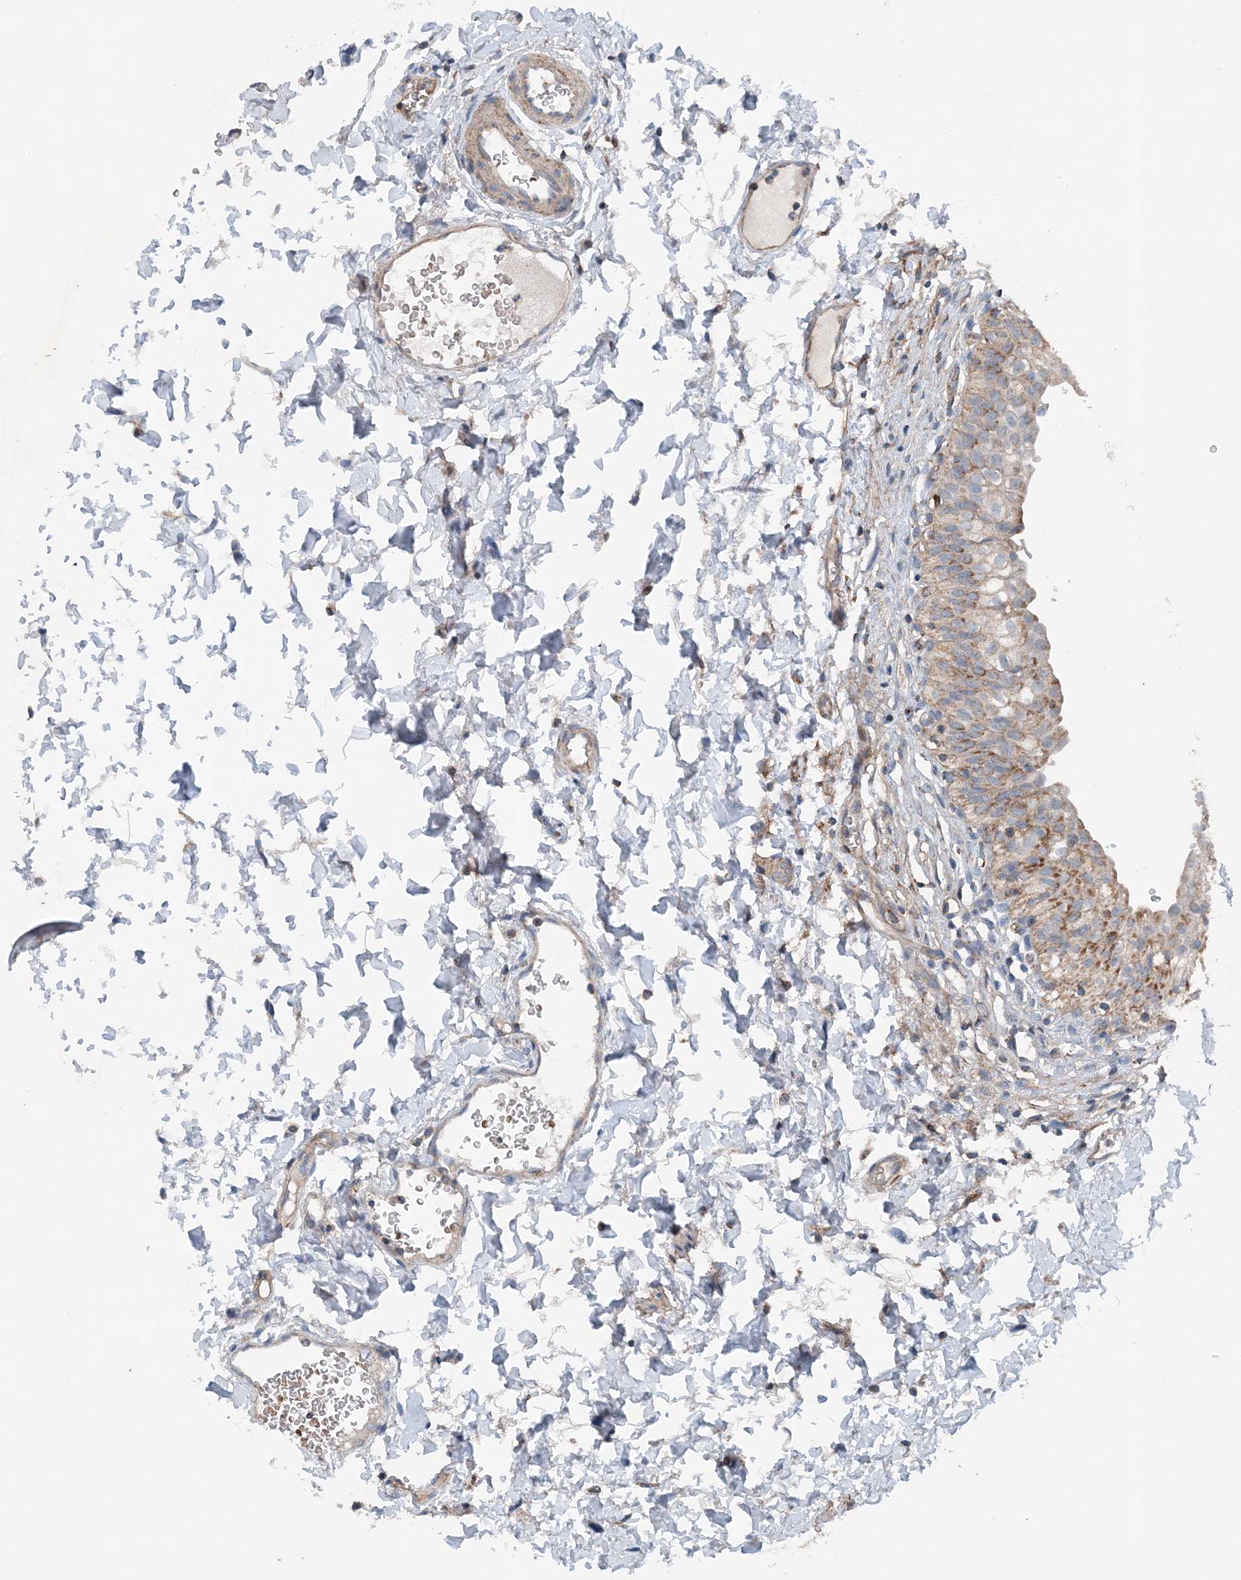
{"staining": {"intensity": "moderate", "quantity": ">75%", "location": "cytoplasmic/membranous"}, "tissue": "urinary bladder", "cell_type": "Urothelial cells", "image_type": "normal", "snomed": [{"axis": "morphology", "description": "Normal tissue, NOS"}, {"axis": "topography", "description": "Urinary bladder"}], "caption": "Urothelial cells reveal moderate cytoplasmic/membranous expression in about >75% of cells in unremarkable urinary bladder.", "gene": "SPRY2", "patient": {"sex": "male", "age": 55}}